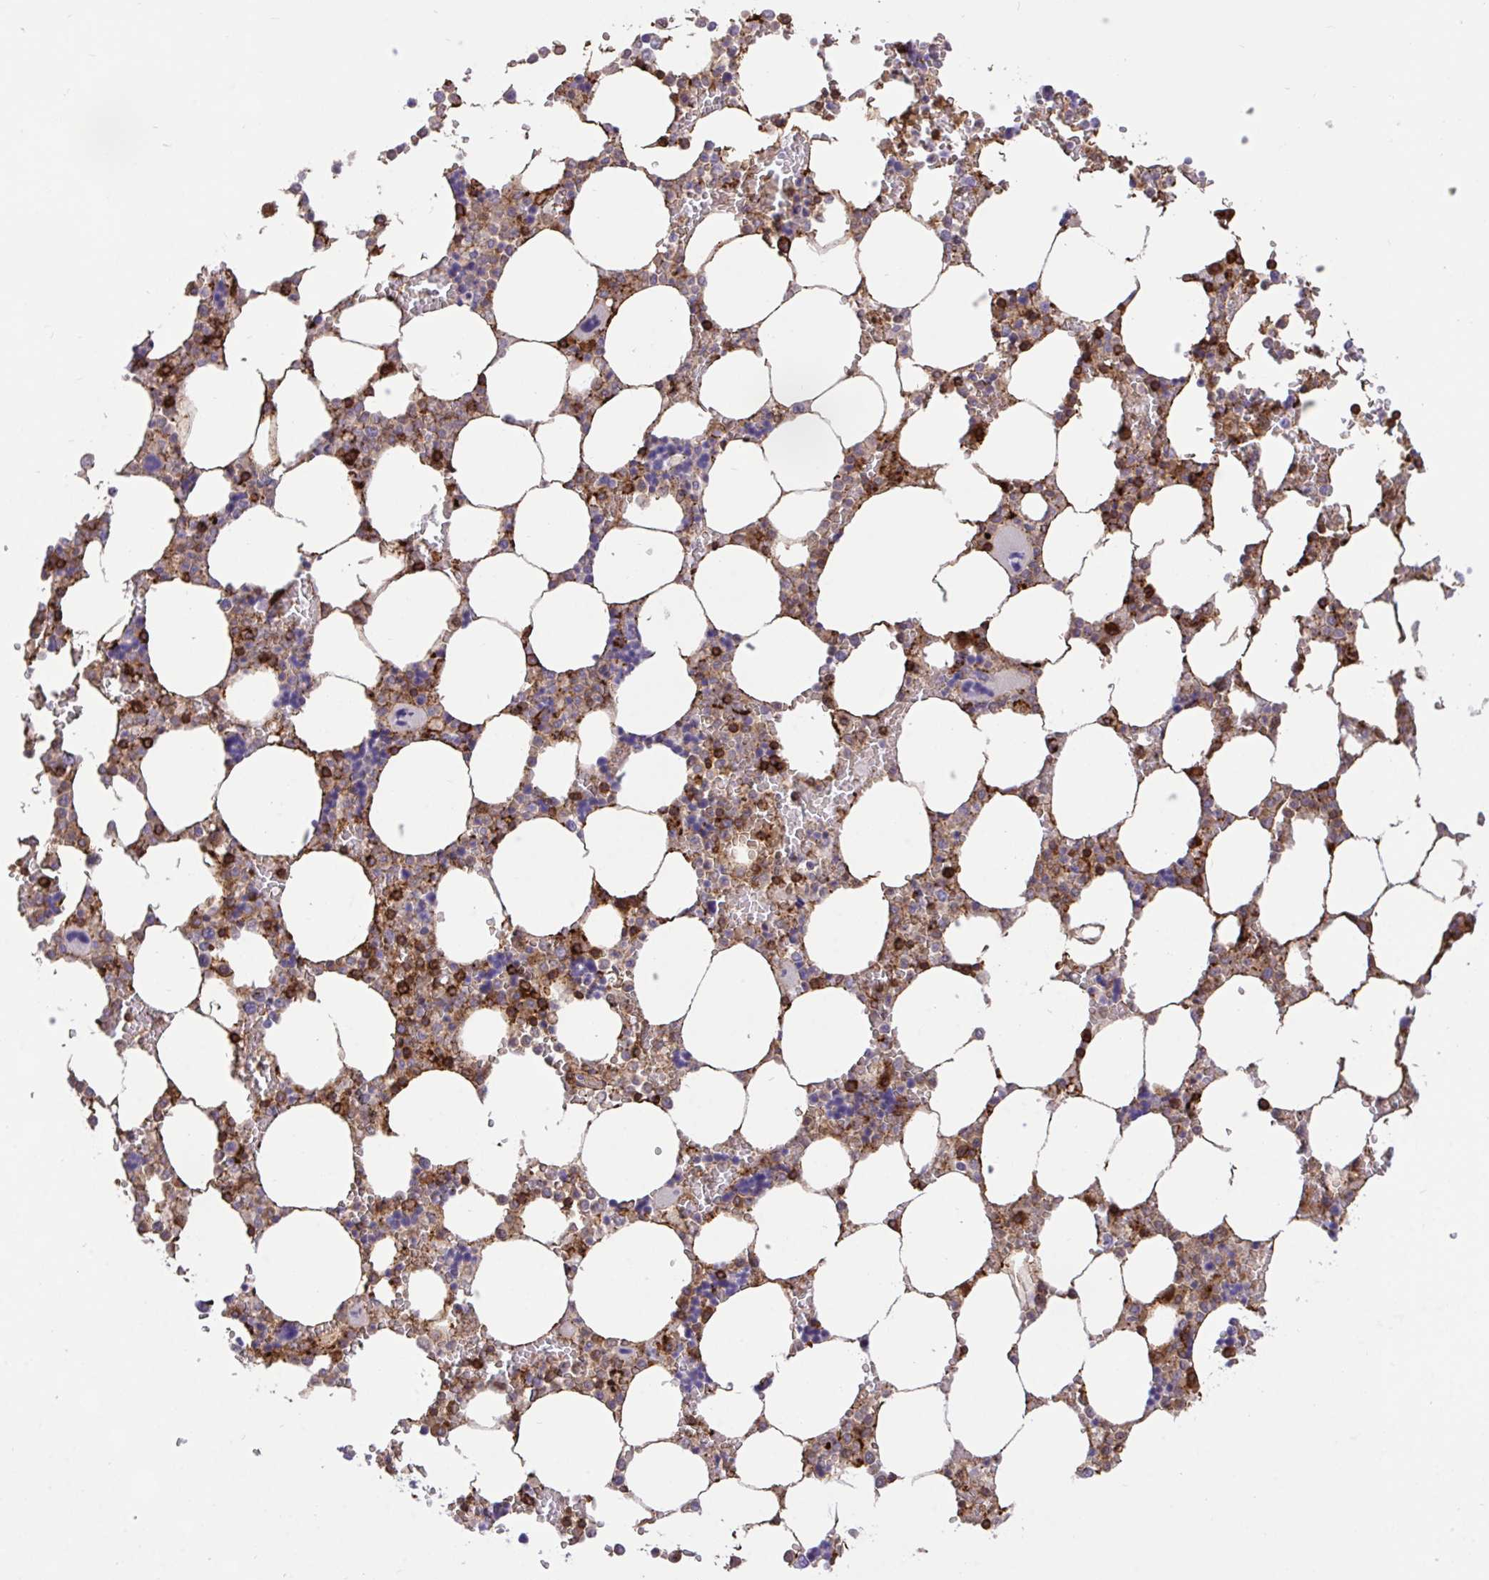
{"staining": {"intensity": "moderate", "quantity": "25%-75%", "location": "cytoplasmic/membranous"}, "tissue": "bone marrow", "cell_type": "Hematopoietic cells", "image_type": "normal", "snomed": [{"axis": "morphology", "description": "Normal tissue, NOS"}, {"axis": "topography", "description": "Bone marrow"}], "caption": "This histopathology image reveals immunohistochemistry staining of unremarkable bone marrow, with medium moderate cytoplasmic/membranous staining in about 25%-75% of hematopoietic cells.", "gene": "ERI1", "patient": {"sex": "male", "age": 64}}